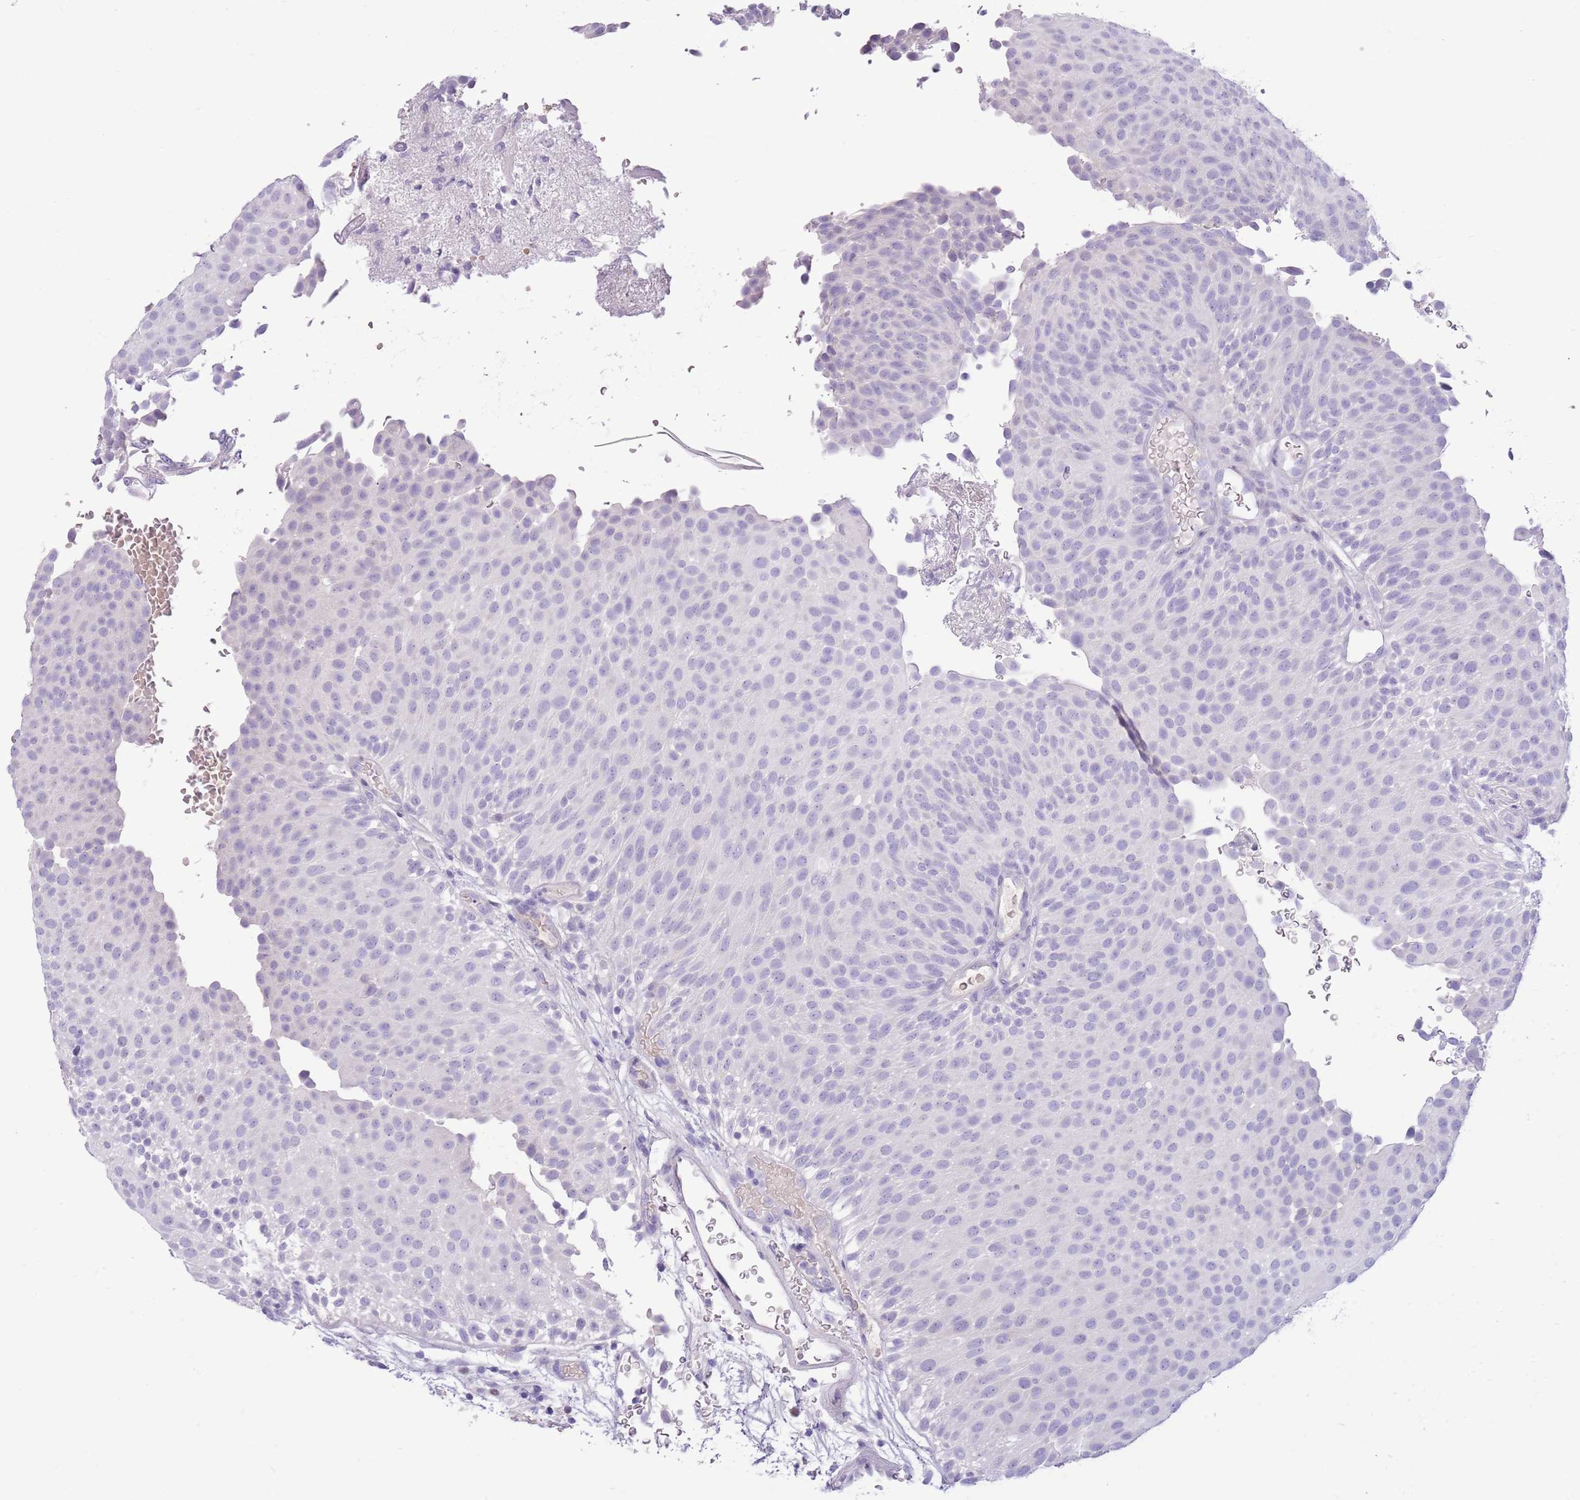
{"staining": {"intensity": "negative", "quantity": "none", "location": "none"}, "tissue": "urothelial cancer", "cell_type": "Tumor cells", "image_type": "cancer", "snomed": [{"axis": "morphology", "description": "Urothelial carcinoma, Low grade"}, {"axis": "topography", "description": "Urinary bladder"}], "caption": "DAB immunohistochemical staining of urothelial cancer displays no significant positivity in tumor cells.", "gene": "TOX2", "patient": {"sex": "male", "age": 78}}